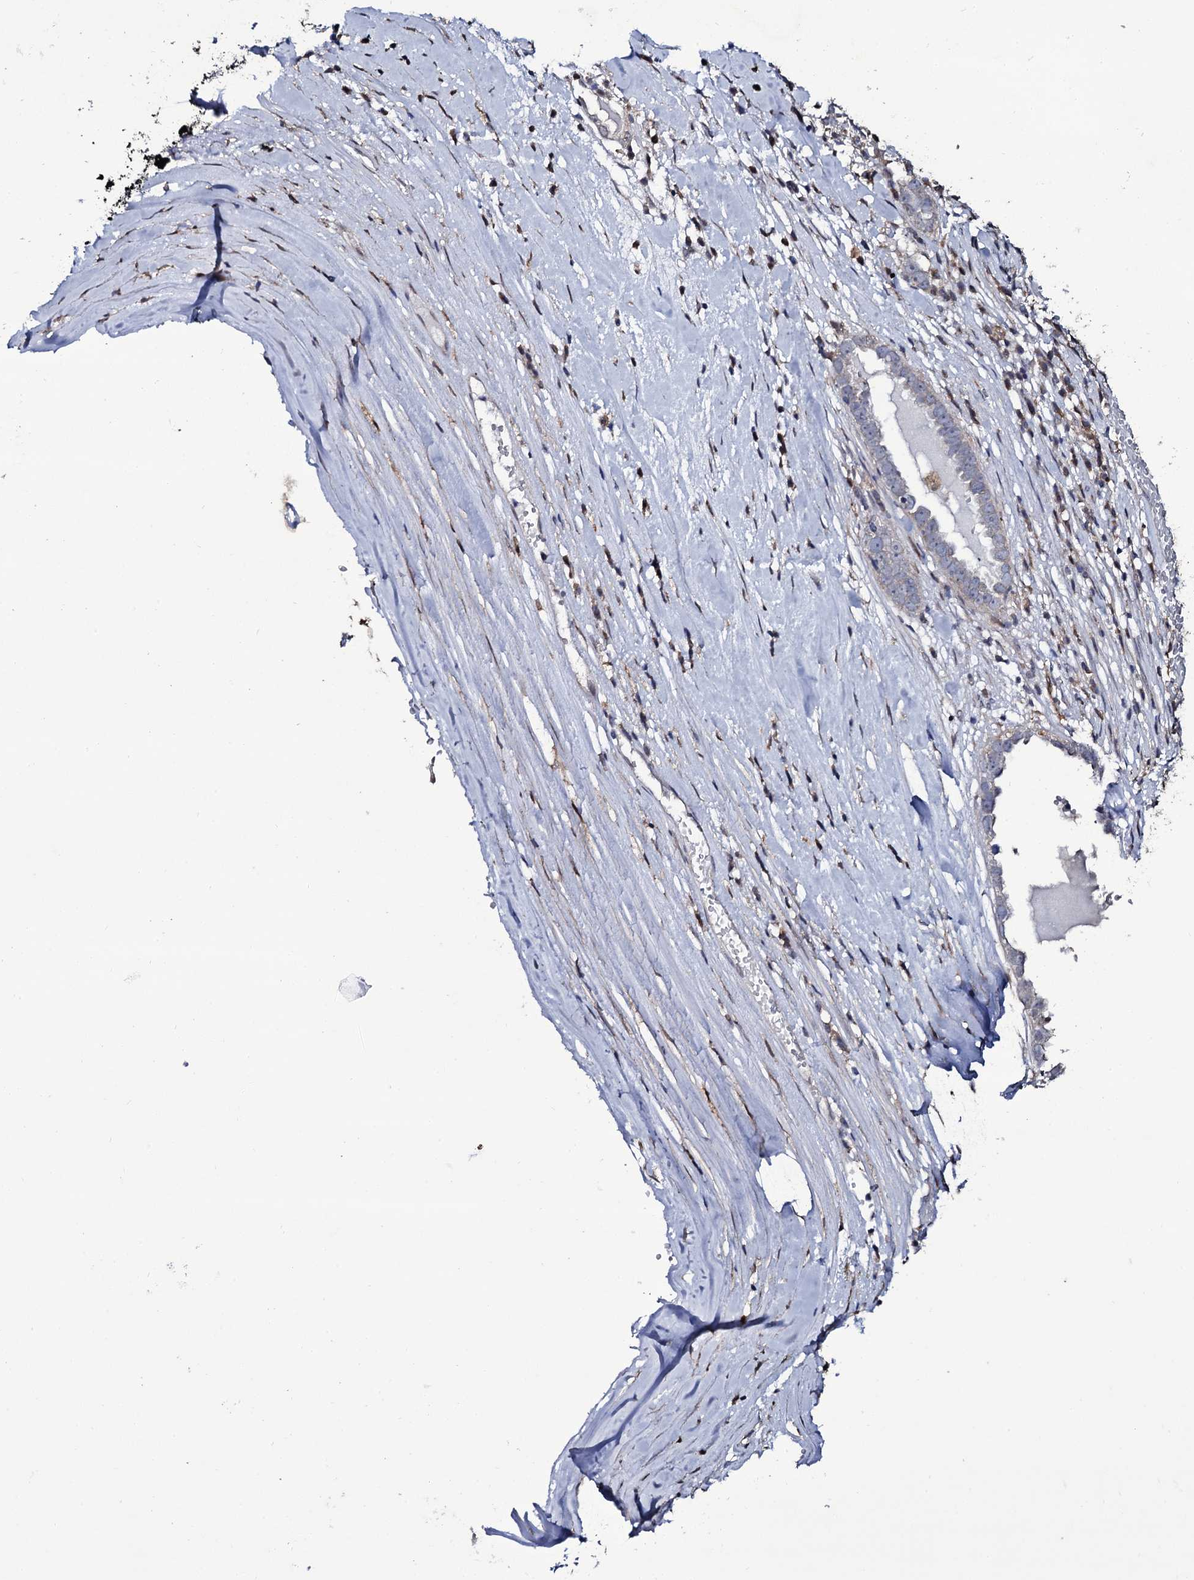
{"staining": {"intensity": "weak", "quantity": "<25%", "location": "cytoplasmic/membranous"}, "tissue": "ovarian cancer", "cell_type": "Tumor cells", "image_type": "cancer", "snomed": [{"axis": "morphology", "description": "Carcinoma, endometroid"}, {"axis": "topography", "description": "Ovary"}], "caption": "Immunohistochemistry photomicrograph of ovarian cancer stained for a protein (brown), which shows no positivity in tumor cells.", "gene": "CRYL1", "patient": {"sex": "female", "age": 62}}